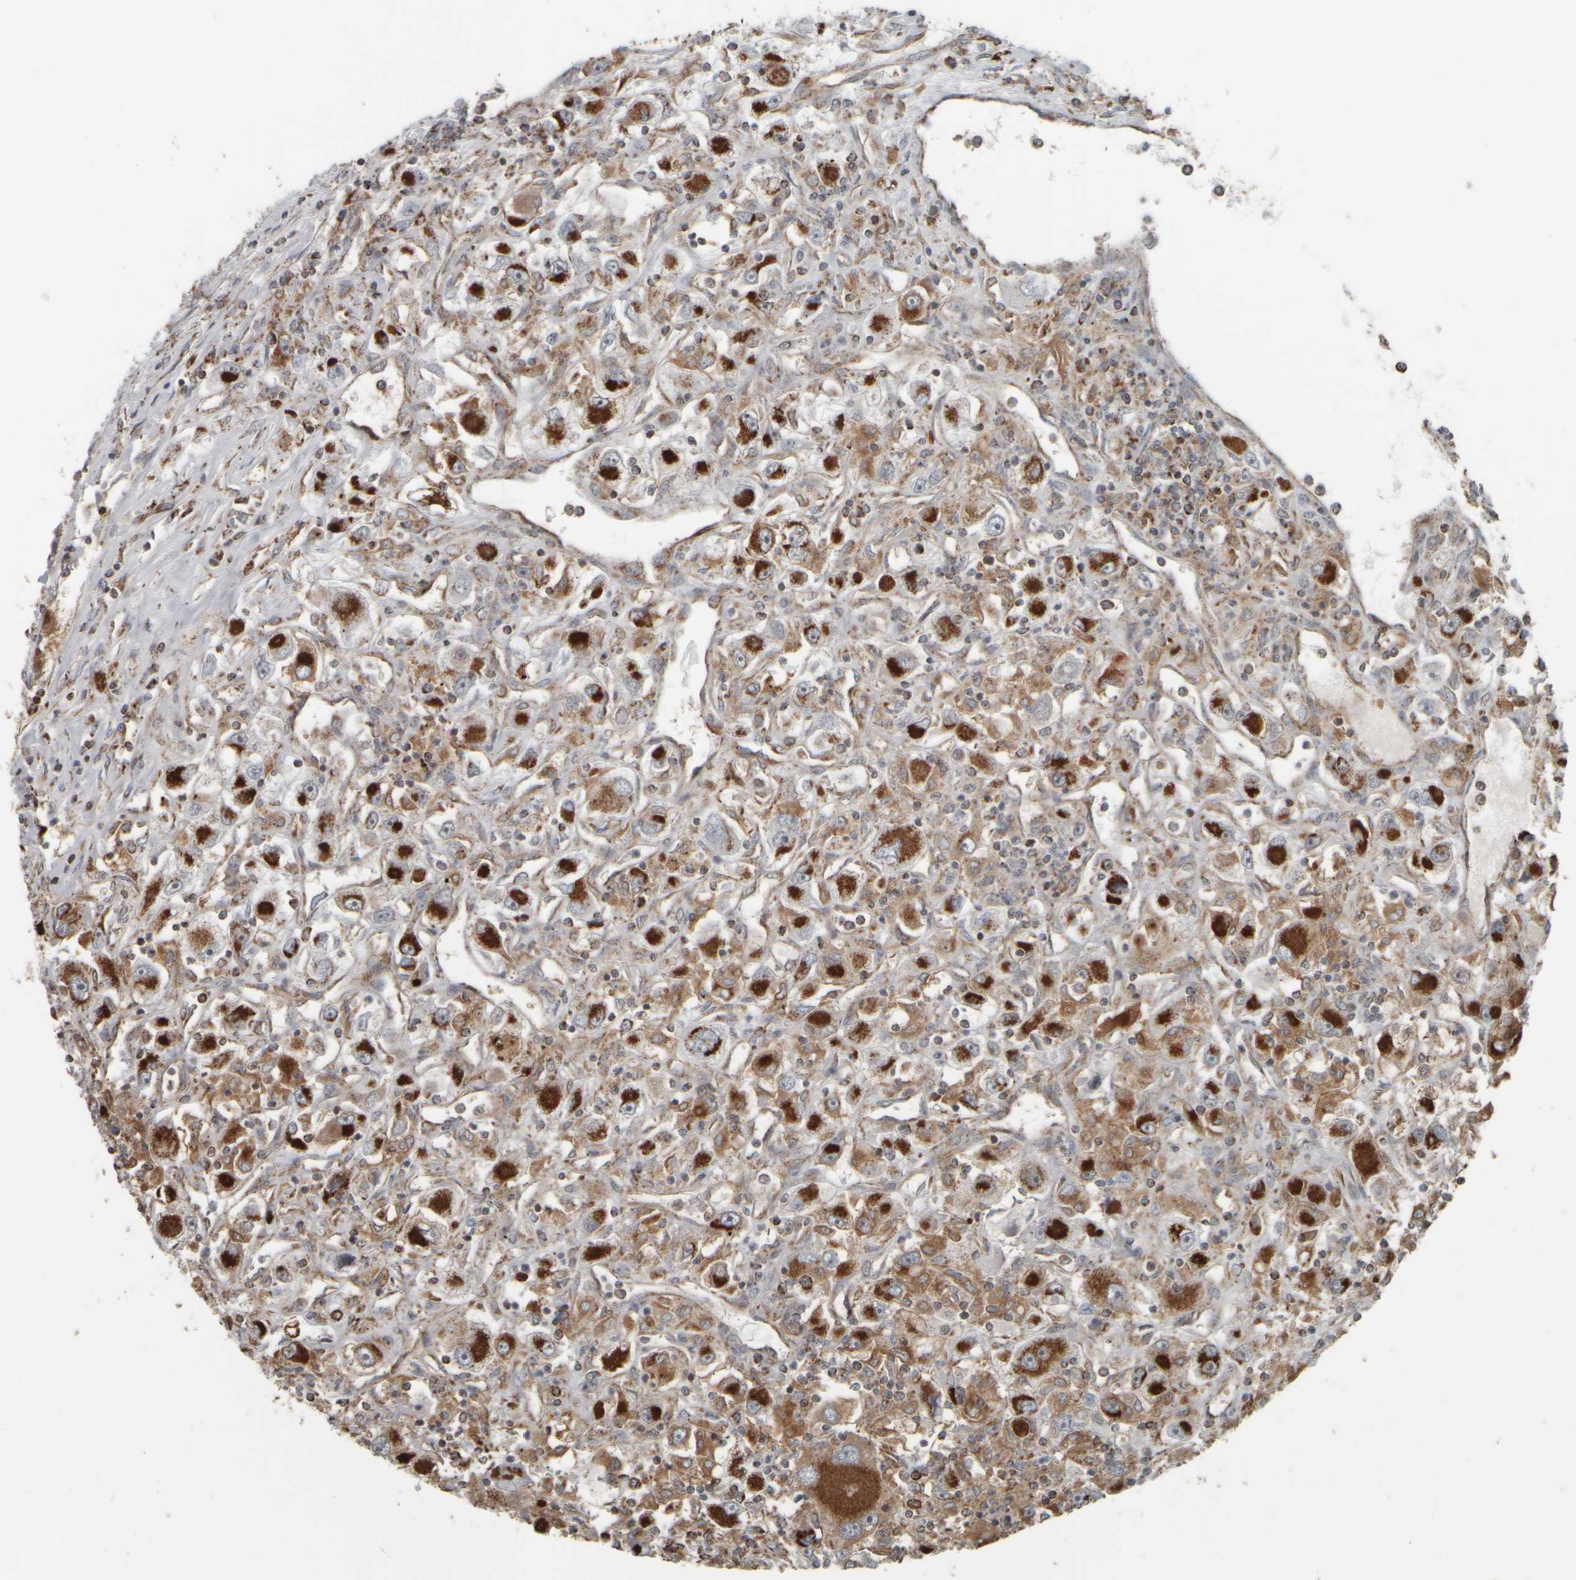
{"staining": {"intensity": "strong", "quantity": ">75%", "location": "cytoplasmic/membranous"}, "tissue": "renal cancer", "cell_type": "Tumor cells", "image_type": "cancer", "snomed": [{"axis": "morphology", "description": "Adenocarcinoma, NOS"}, {"axis": "topography", "description": "Kidney"}], "caption": "Adenocarcinoma (renal) was stained to show a protein in brown. There is high levels of strong cytoplasmic/membranous positivity in approximately >75% of tumor cells.", "gene": "APBB2", "patient": {"sex": "female", "age": 52}}